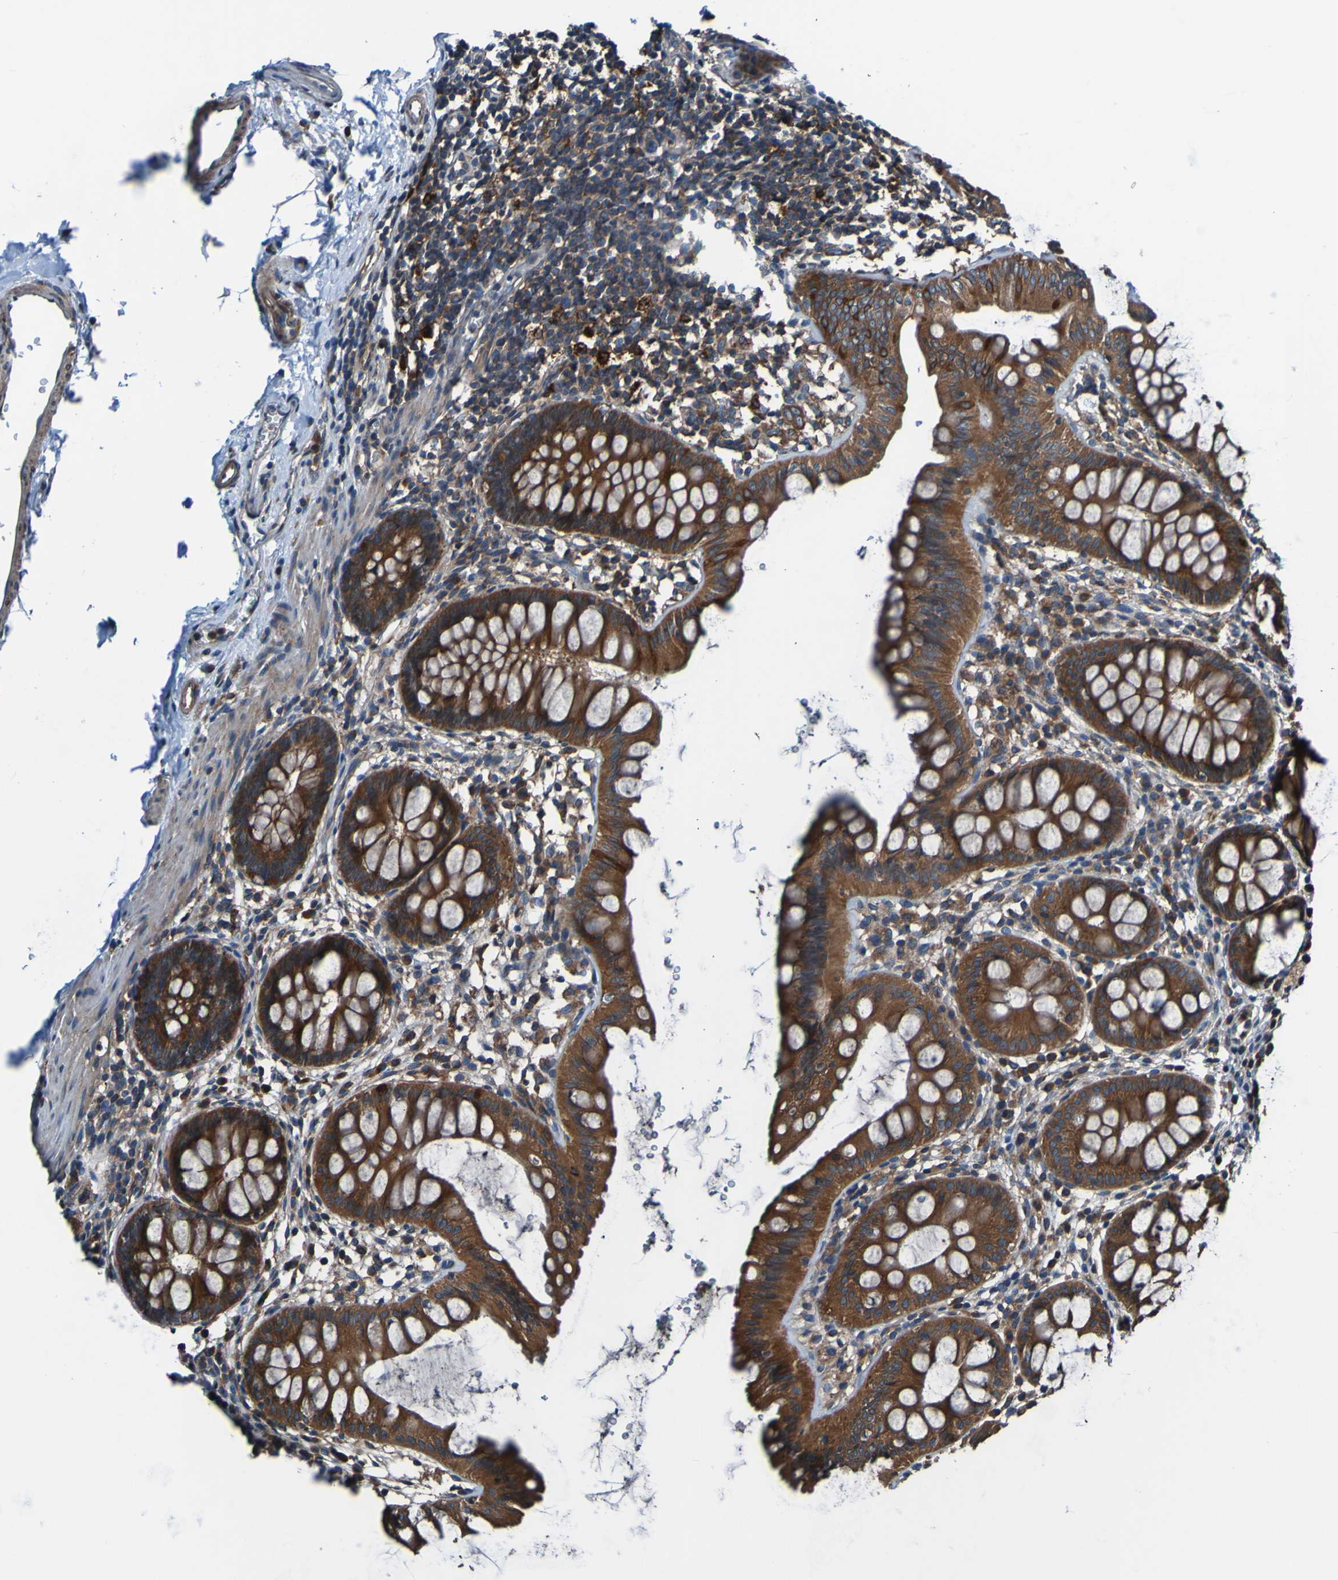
{"staining": {"intensity": "strong", "quantity": ">75%", "location": "cytoplasmic/membranous"}, "tissue": "rectum", "cell_type": "Glandular cells", "image_type": "normal", "snomed": [{"axis": "morphology", "description": "Normal tissue, NOS"}, {"axis": "topography", "description": "Rectum"}], "caption": "Immunohistochemistry histopathology image of benign rectum: rectum stained using immunohistochemistry (IHC) shows high levels of strong protein expression localized specifically in the cytoplasmic/membranous of glandular cells, appearing as a cytoplasmic/membranous brown color.", "gene": "RAB5B", "patient": {"sex": "female", "age": 24}}